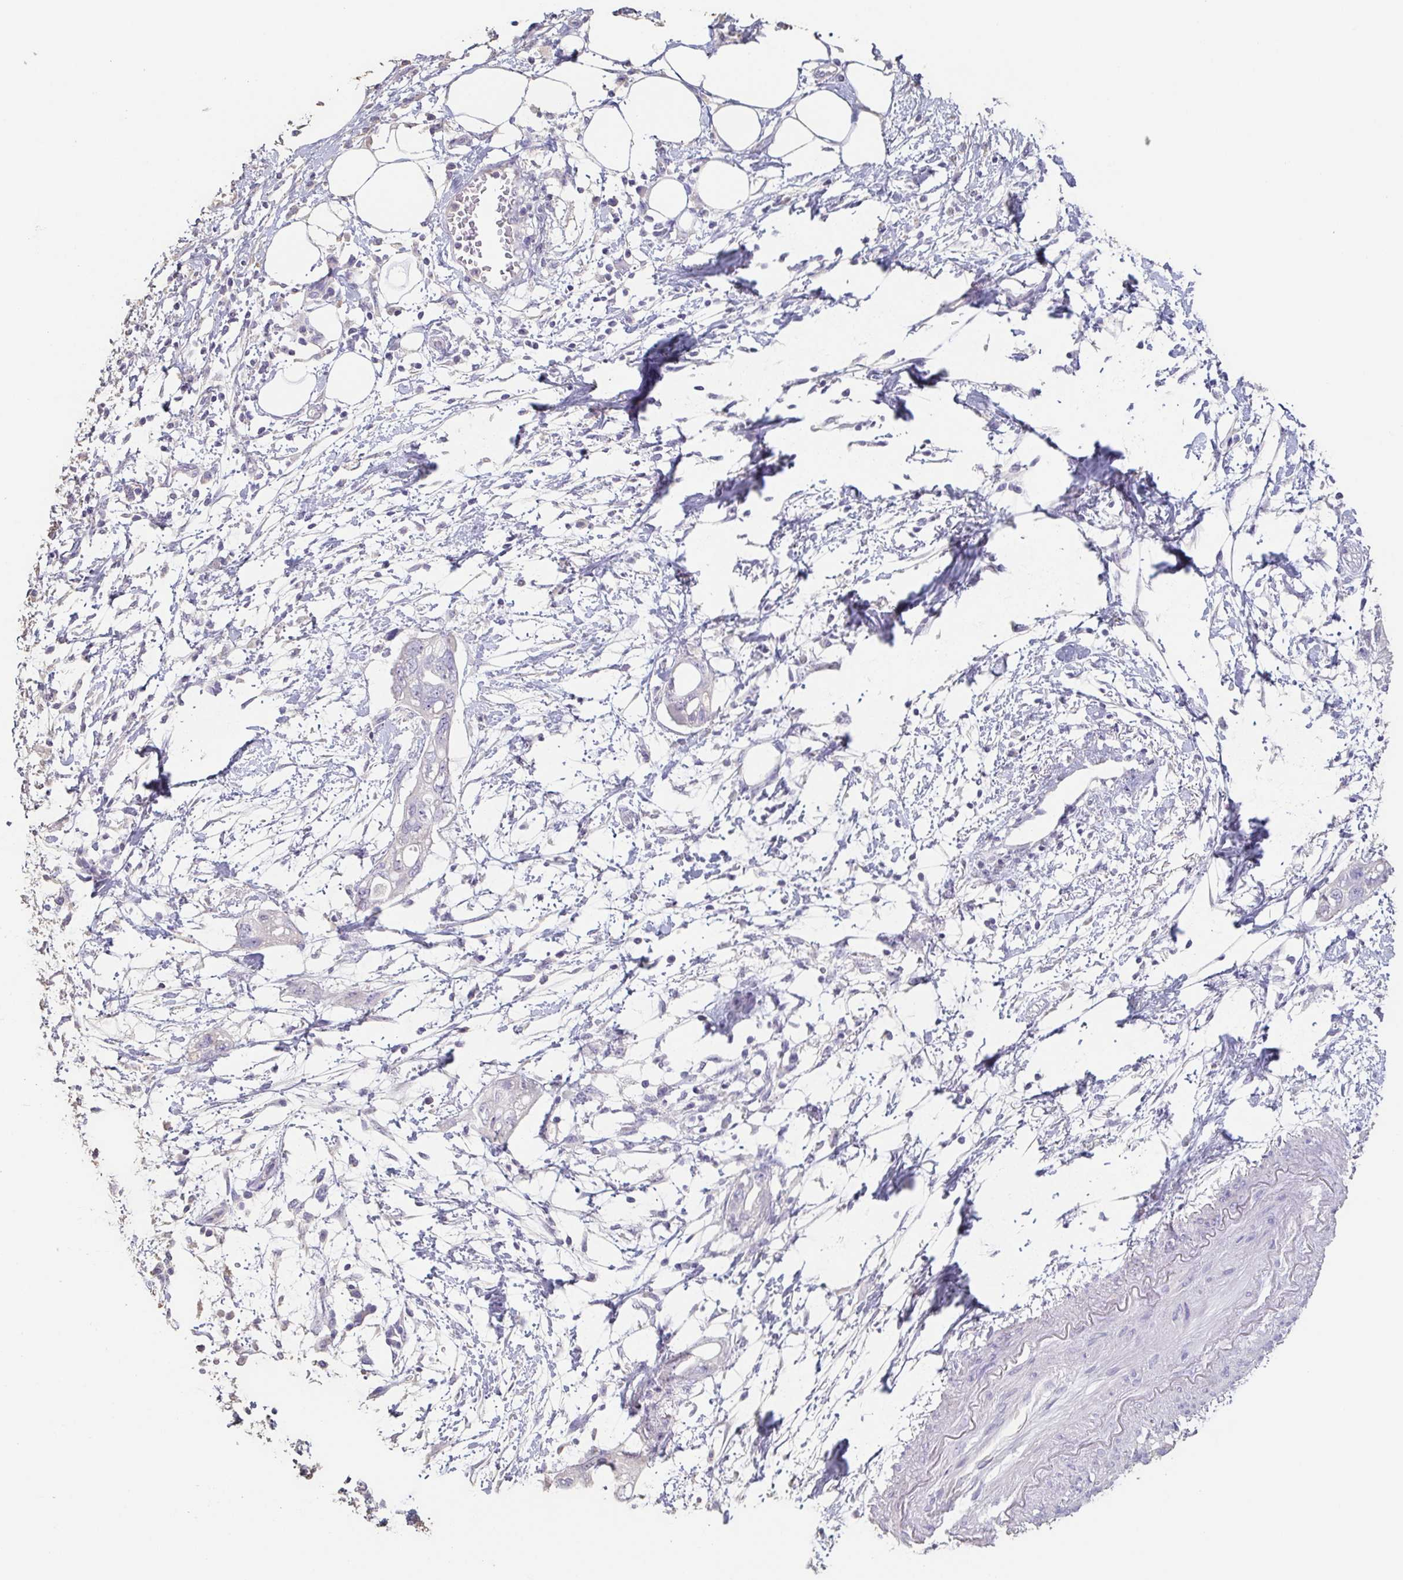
{"staining": {"intensity": "negative", "quantity": "none", "location": "none"}, "tissue": "pancreatic cancer", "cell_type": "Tumor cells", "image_type": "cancer", "snomed": [{"axis": "morphology", "description": "Adenocarcinoma, NOS"}, {"axis": "topography", "description": "Pancreas"}], "caption": "Micrograph shows no significant protein expression in tumor cells of pancreatic cancer. The staining was performed using DAB (3,3'-diaminobenzidine) to visualize the protein expression in brown, while the nuclei were stained in blue with hematoxylin (Magnification: 20x).", "gene": "BPIFA2", "patient": {"sex": "female", "age": 72}}